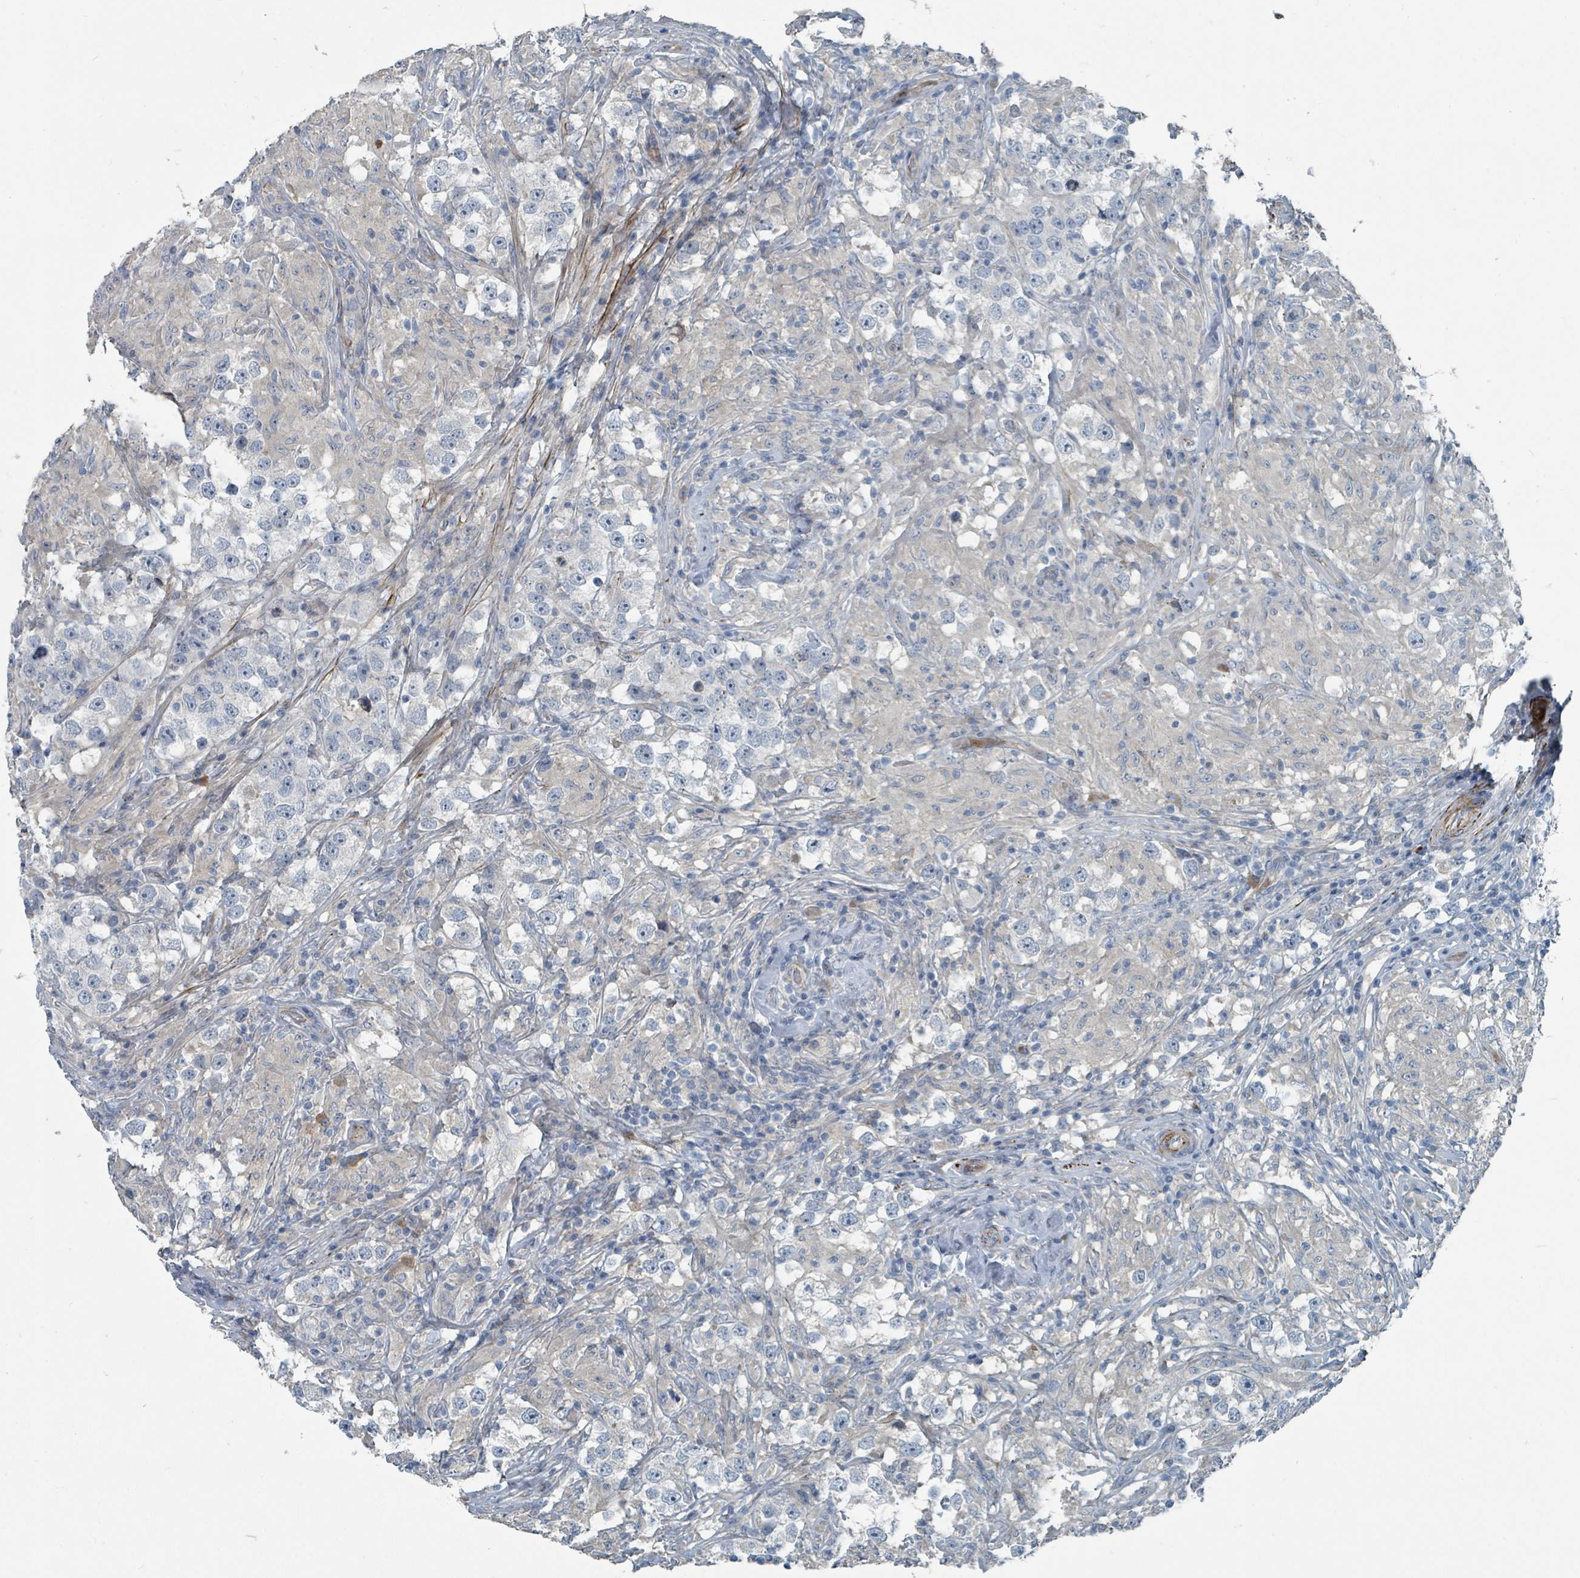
{"staining": {"intensity": "negative", "quantity": "none", "location": "none"}, "tissue": "testis cancer", "cell_type": "Tumor cells", "image_type": "cancer", "snomed": [{"axis": "morphology", "description": "Seminoma, NOS"}, {"axis": "topography", "description": "Testis"}], "caption": "Testis cancer was stained to show a protein in brown. There is no significant staining in tumor cells.", "gene": "SLC44A5", "patient": {"sex": "male", "age": 46}}